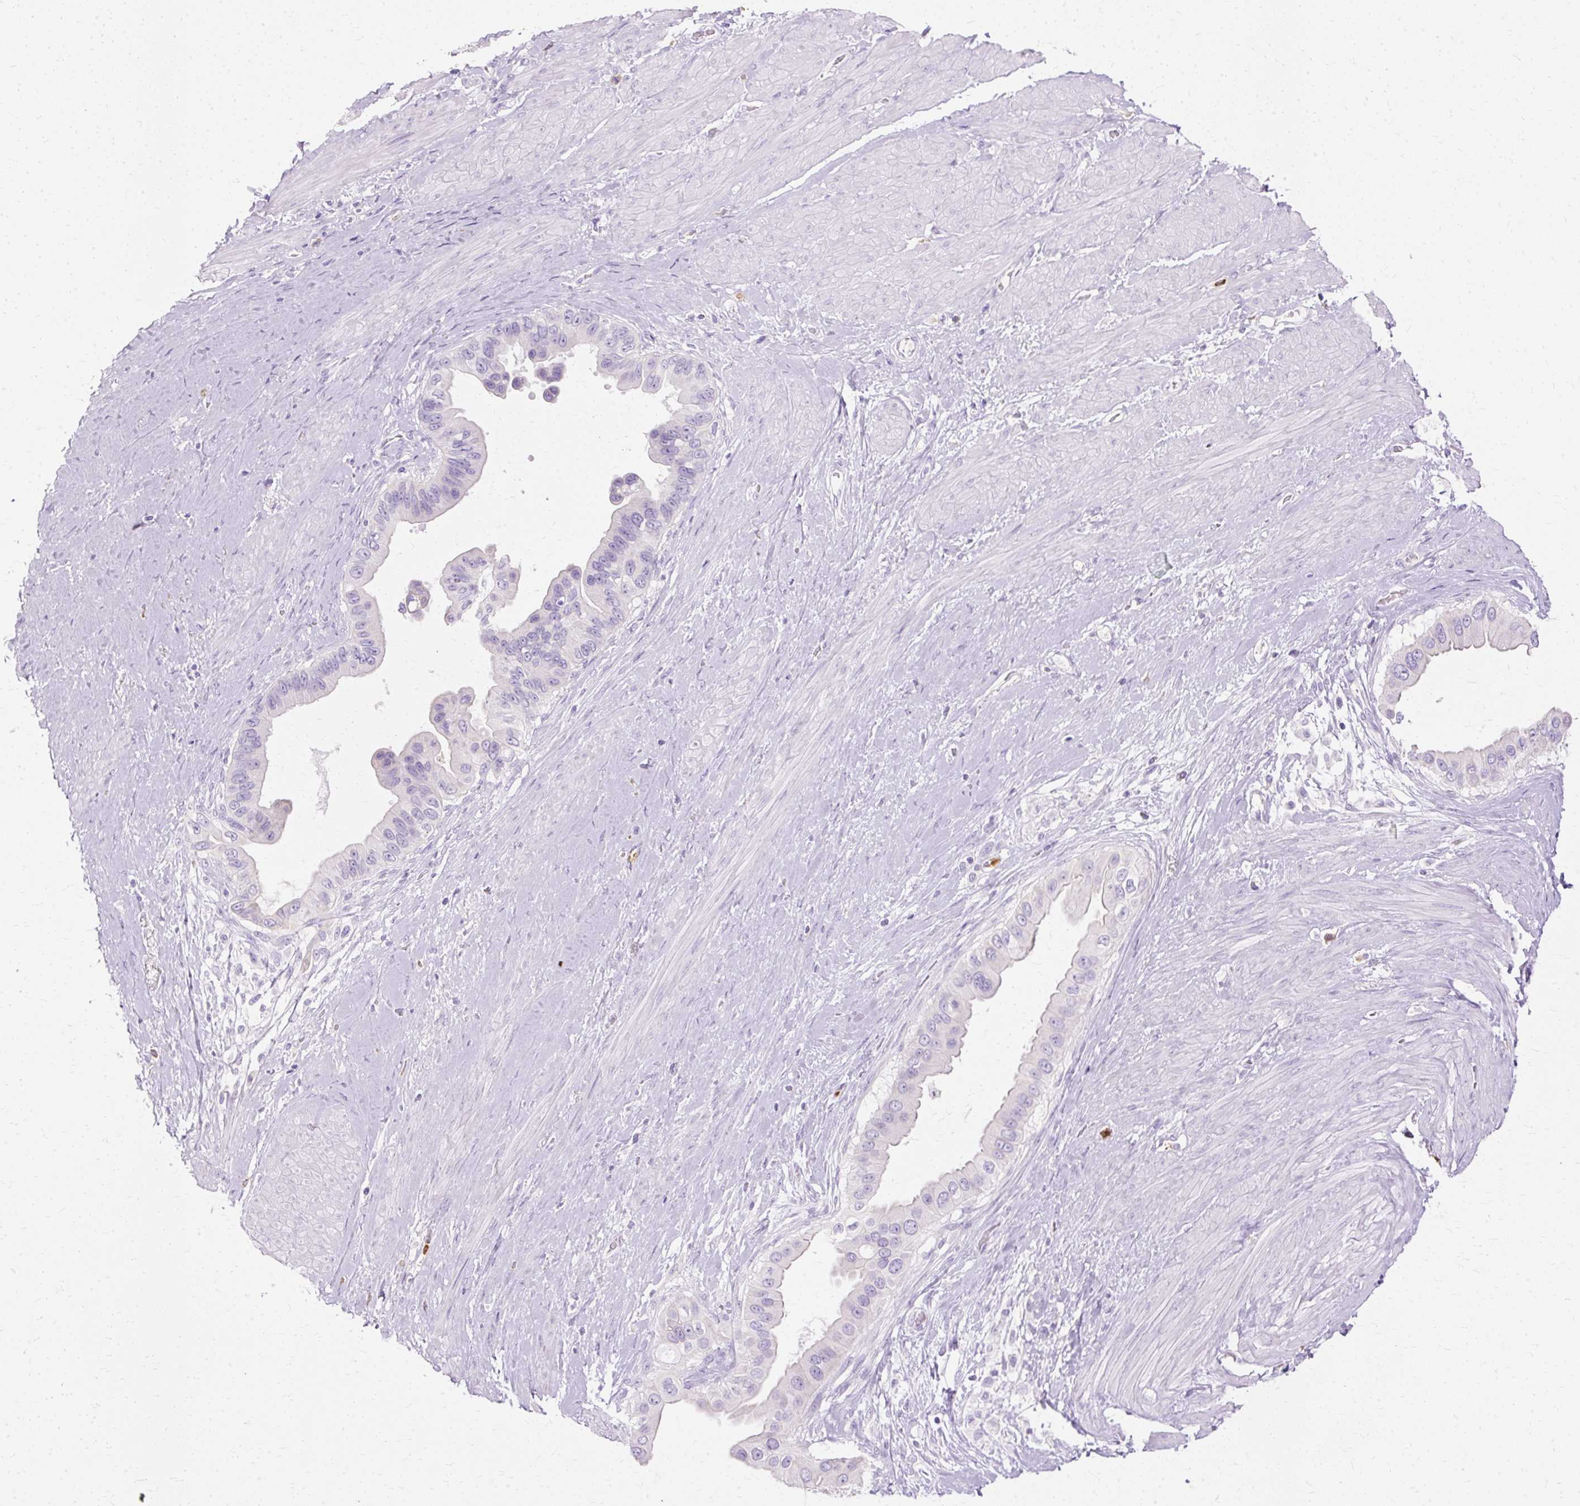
{"staining": {"intensity": "negative", "quantity": "none", "location": "none"}, "tissue": "pancreatic cancer", "cell_type": "Tumor cells", "image_type": "cancer", "snomed": [{"axis": "morphology", "description": "Adenocarcinoma, NOS"}, {"axis": "topography", "description": "Pancreas"}], "caption": "This is an IHC image of adenocarcinoma (pancreatic). There is no staining in tumor cells.", "gene": "DEFA1", "patient": {"sex": "female", "age": 56}}